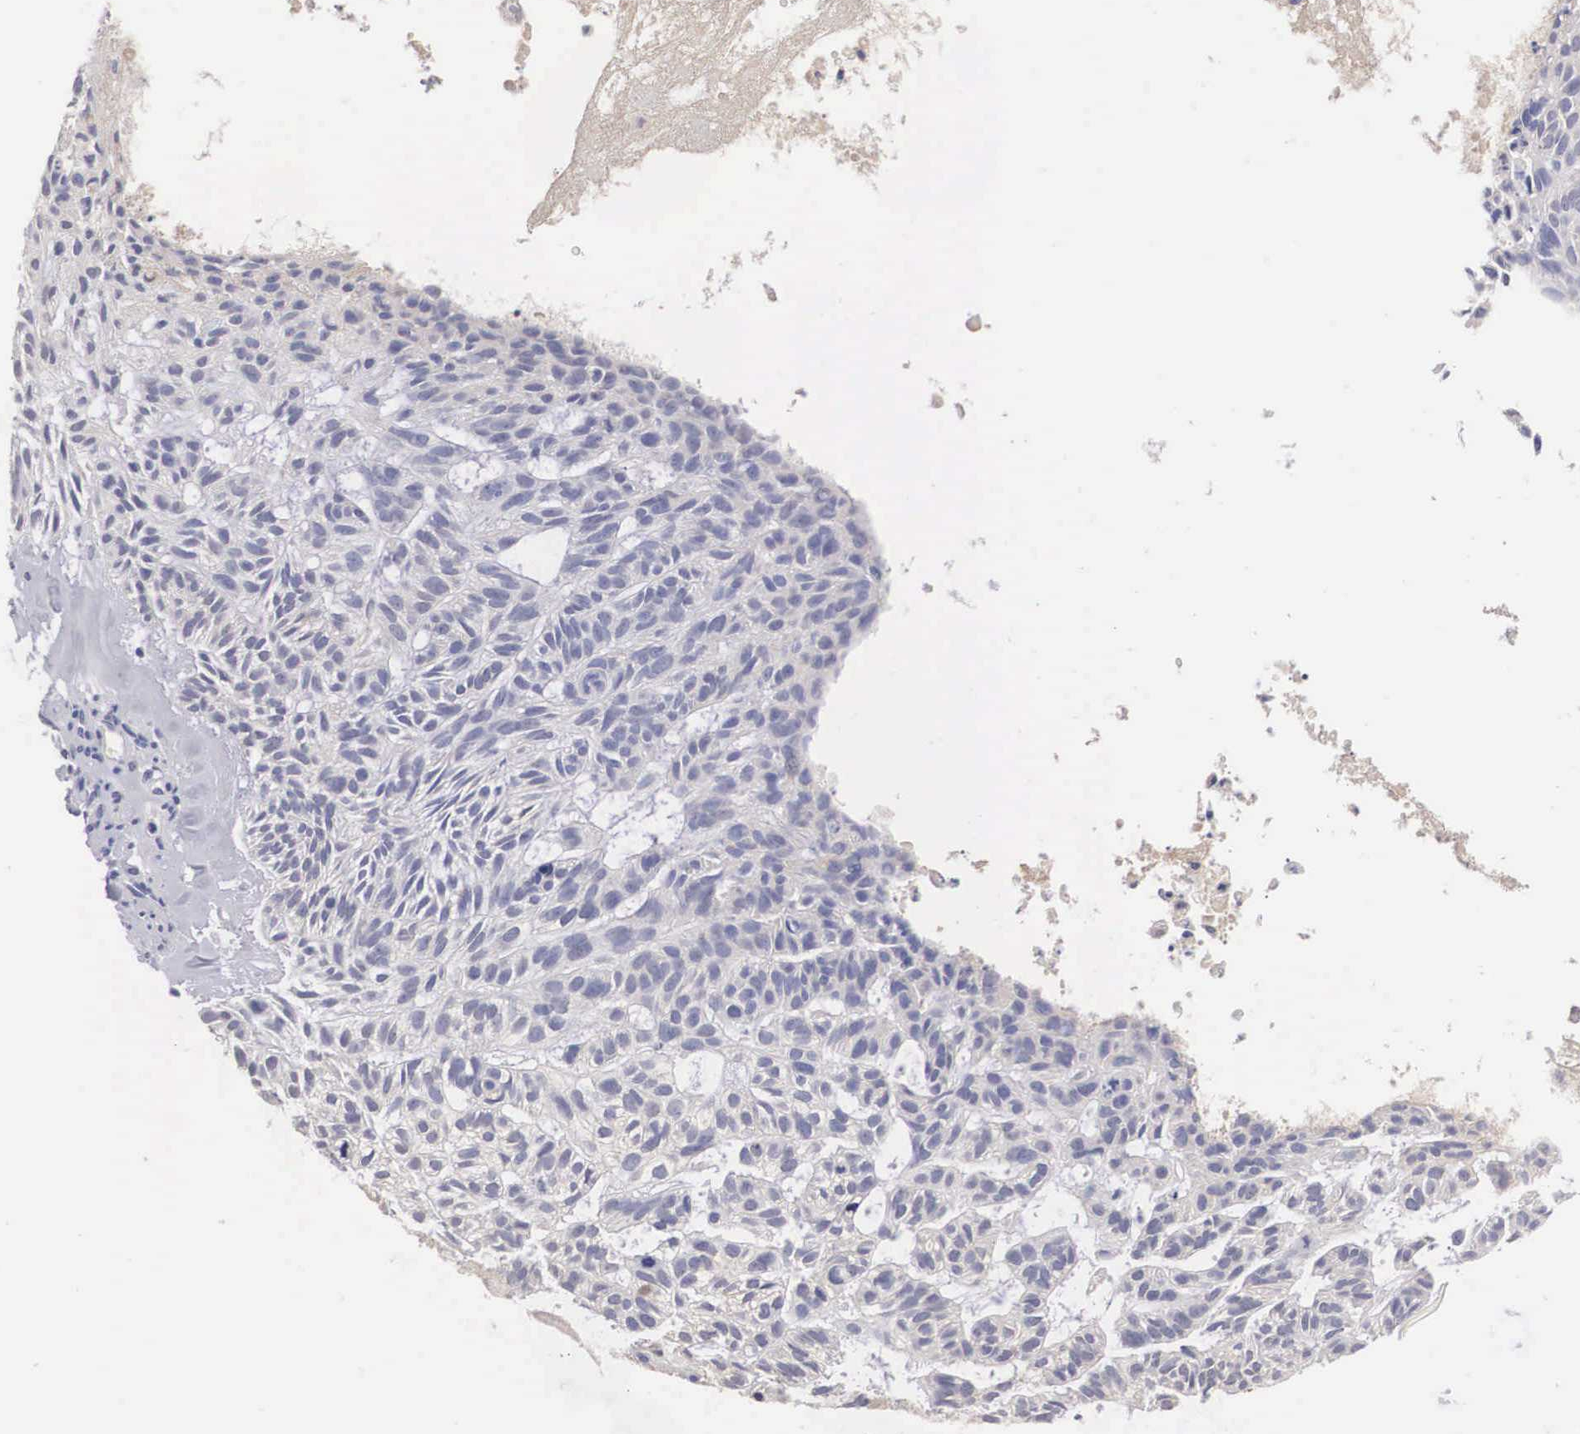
{"staining": {"intensity": "negative", "quantity": "none", "location": "none"}, "tissue": "skin cancer", "cell_type": "Tumor cells", "image_type": "cancer", "snomed": [{"axis": "morphology", "description": "Basal cell carcinoma"}, {"axis": "topography", "description": "Skin"}], "caption": "Immunohistochemistry (IHC) histopathology image of skin basal cell carcinoma stained for a protein (brown), which displays no positivity in tumor cells.", "gene": "ABHD4", "patient": {"sex": "male", "age": 75}}